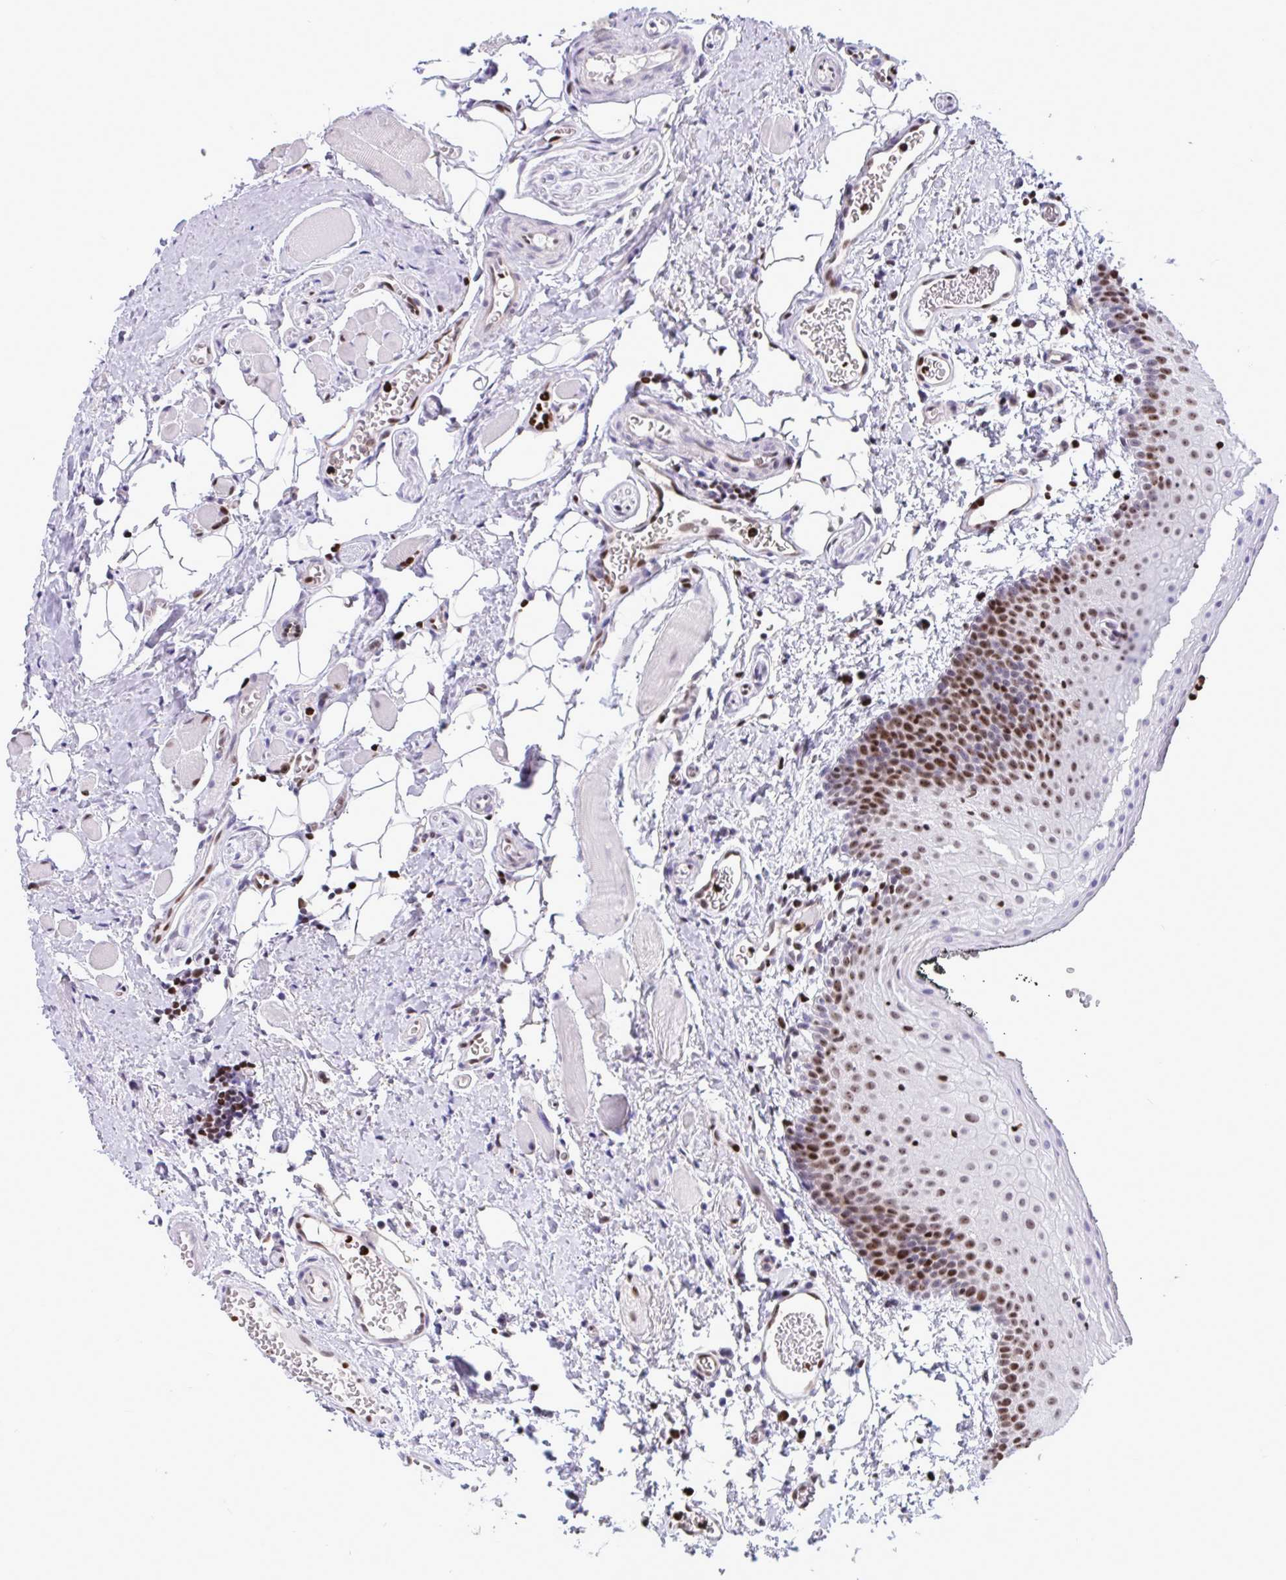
{"staining": {"intensity": "moderate", "quantity": "25%-75%", "location": "nuclear"}, "tissue": "oral mucosa", "cell_type": "Squamous epithelial cells", "image_type": "normal", "snomed": [{"axis": "morphology", "description": "Normal tissue, NOS"}, {"axis": "morphology", "description": "Squamous cell carcinoma, NOS"}, {"axis": "topography", "description": "Oral tissue"}, {"axis": "topography", "description": "Head-Neck"}], "caption": "The immunohistochemical stain highlights moderate nuclear positivity in squamous epithelial cells of benign oral mucosa. The protein is shown in brown color, while the nuclei are stained blue.", "gene": "HMGB2", "patient": {"sex": "male", "age": 58}}